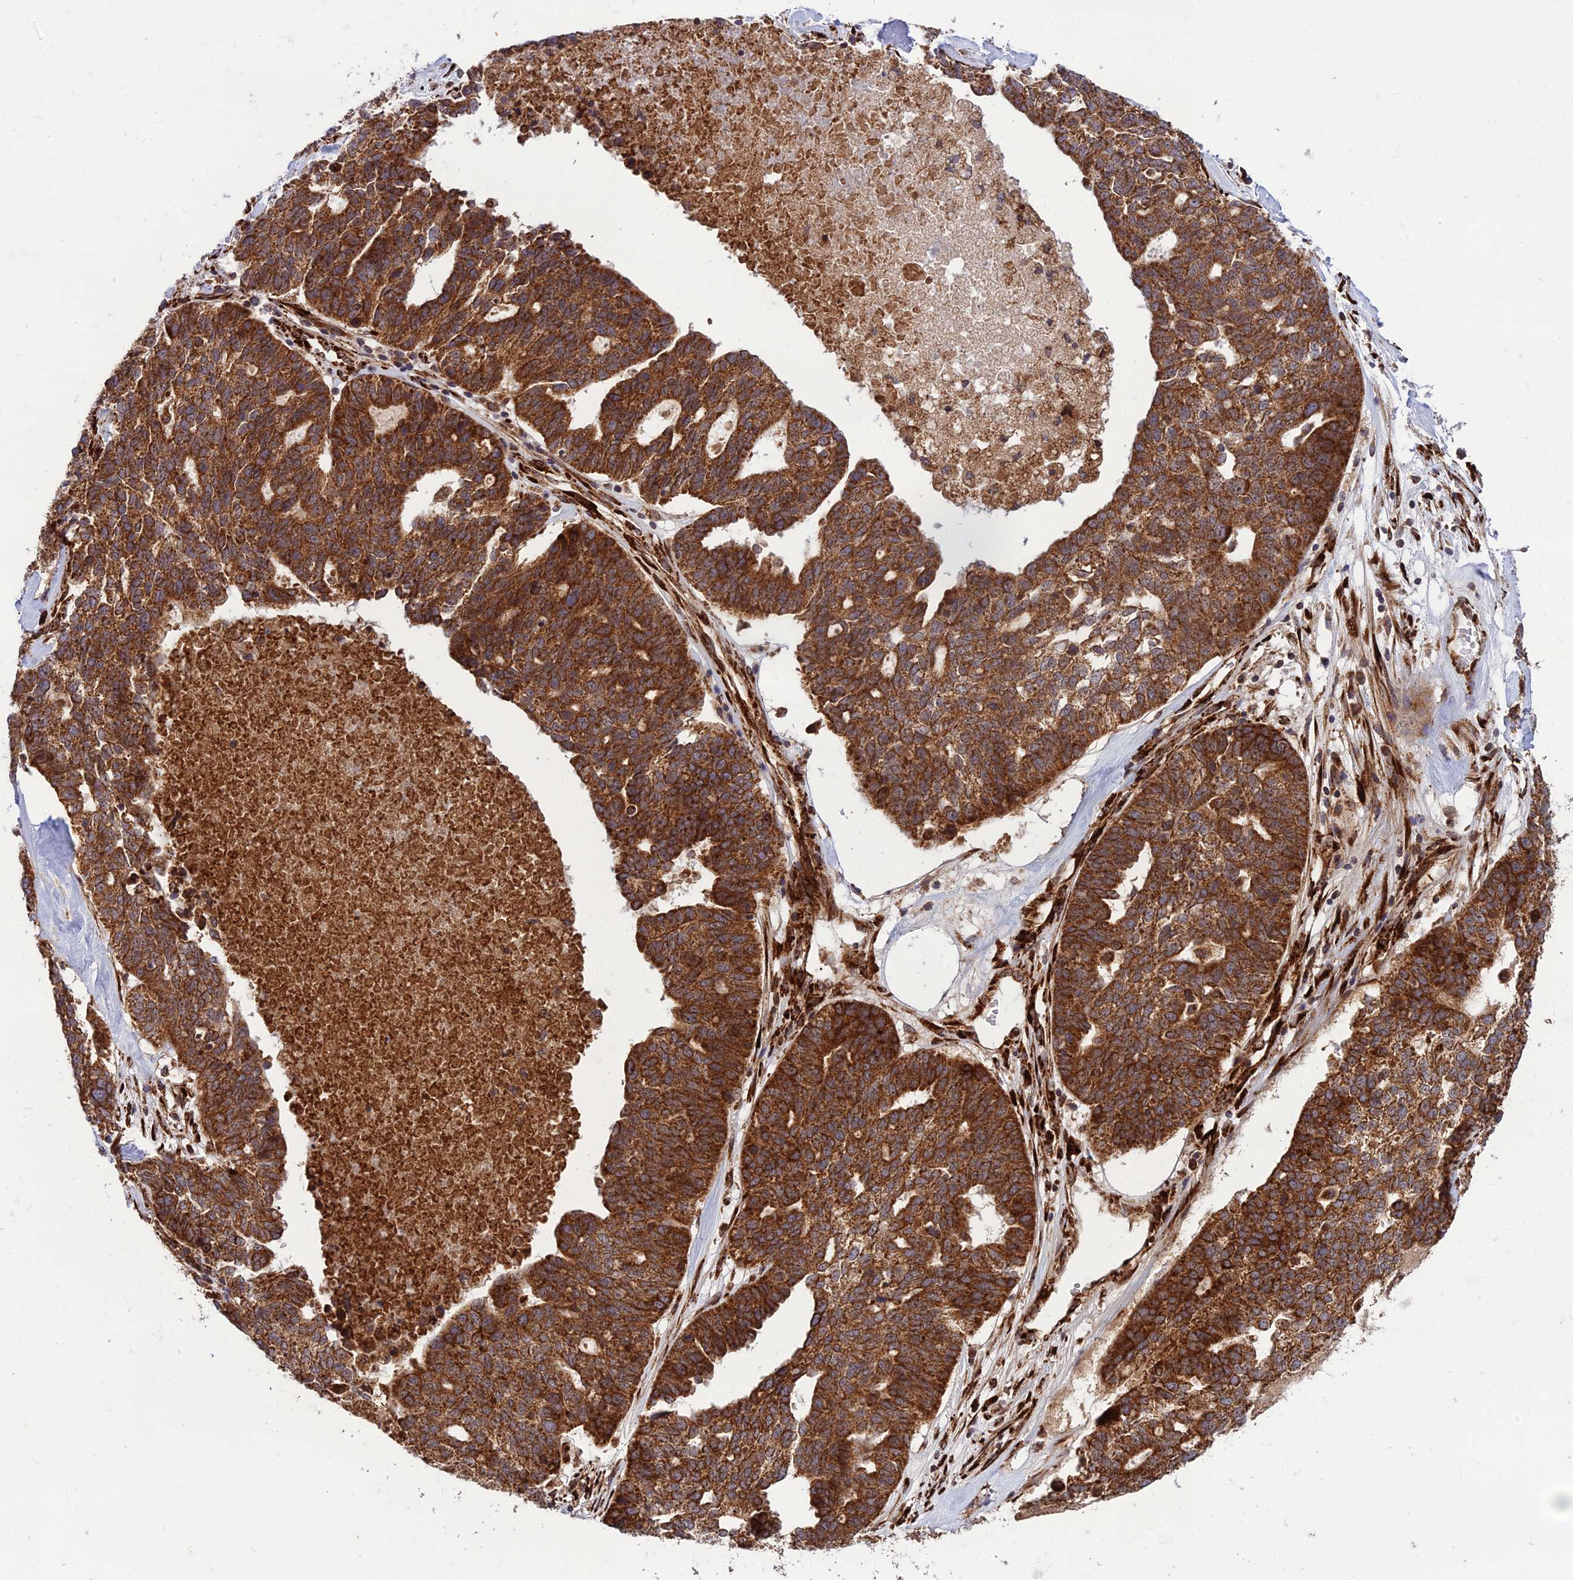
{"staining": {"intensity": "strong", "quantity": ">75%", "location": "cytoplasmic/membranous"}, "tissue": "ovarian cancer", "cell_type": "Tumor cells", "image_type": "cancer", "snomed": [{"axis": "morphology", "description": "Cystadenocarcinoma, serous, NOS"}, {"axis": "topography", "description": "Ovary"}], "caption": "A histopathology image showing strong cytoplasmic/membranous expression in about >75% of tumor cells in serous cystadenocarcinoma (ovarian), as visualized by brown immunohistochemical staining.", "gene": "CRTAP", "patient": {"sex": "female", "age": 59}}